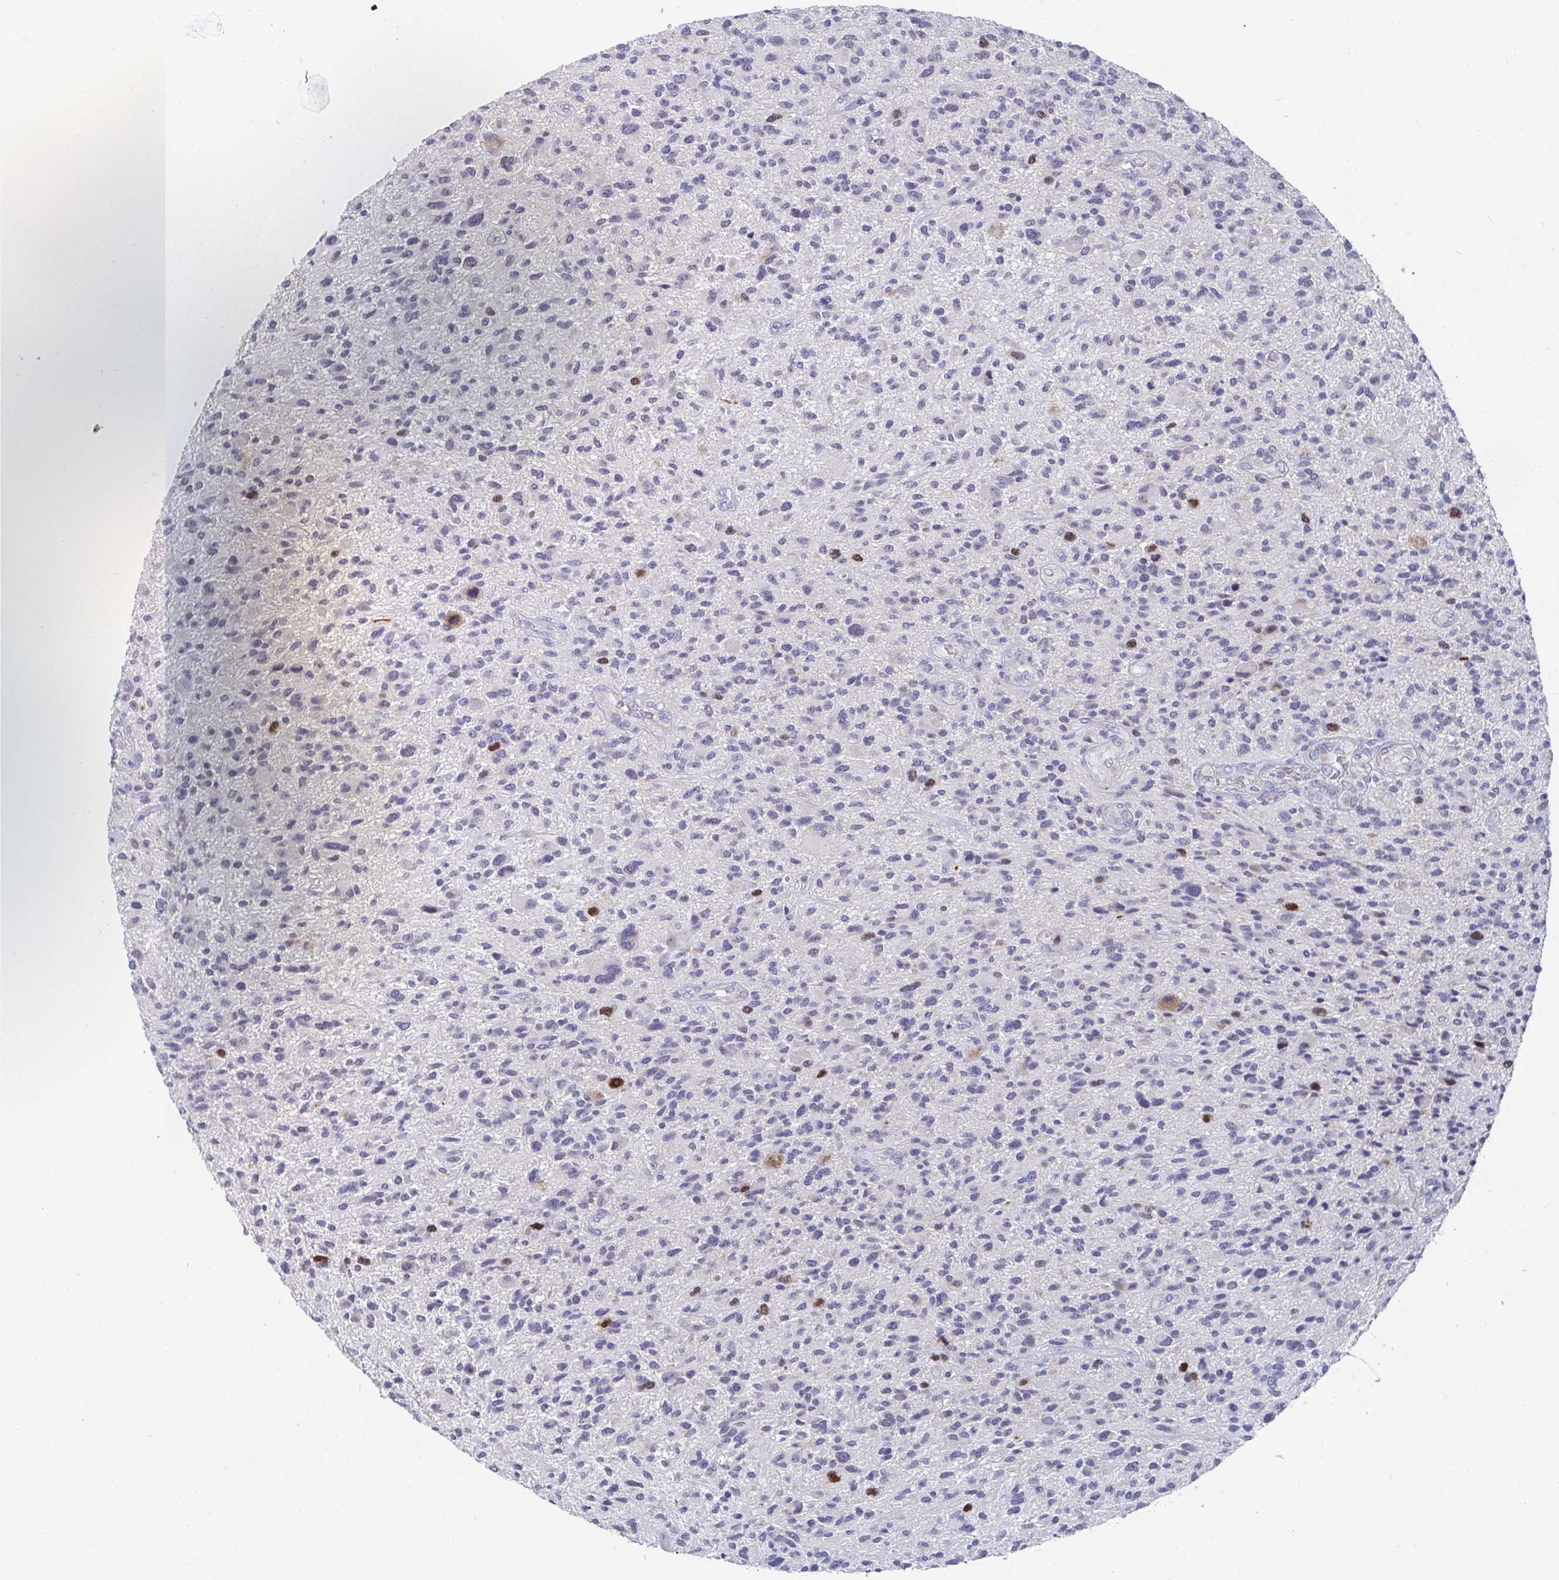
{"staining": {"intensity": "negative", "quantity": "none", "location": "none"}, "tissue": "glioma", "cell_type": "Tumor cells", "image_type": "cancer", "snomed": [{"axis": "morphology", "description": "Glioma, malignant, High grade"}, {"axis": "topography", "description": "Brain"}], "caption": "Tumor cells show no significant protein staining in glioma. The staining is performed using DAB (3,3'-diaminobenzidine) brown chromogen with nuclei counter-stained in using hematoxylin.", "gene": "ATP5F1C", "patient": {"sex": "male", "age": 47}}